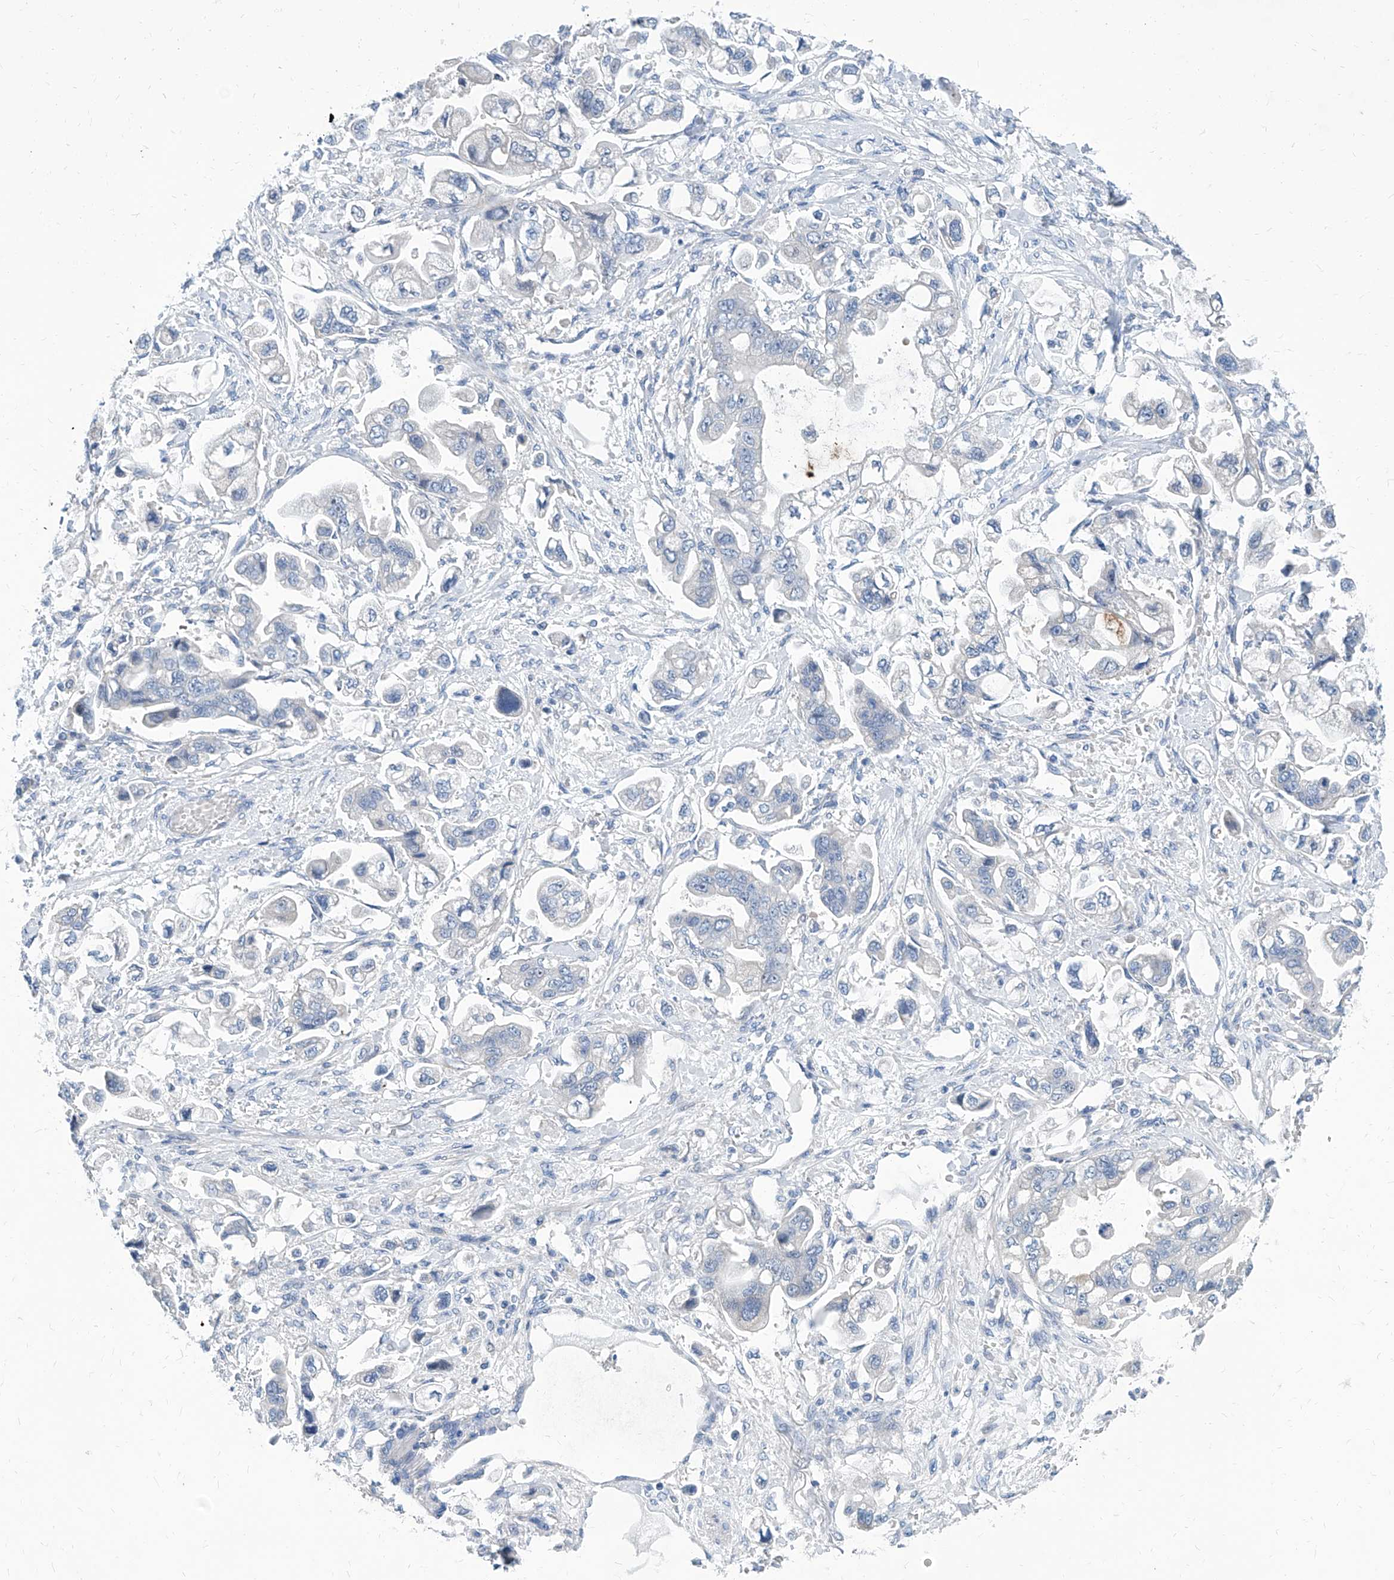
{"staining": {"intensity": "negative", "quantity": "none", "location": "none"}, "tissue": "stomach cancer", "cell_type": "Tumor cells", "image_type": "cancer", "snomed": [{"axis": "morphology", "description": "Adenocarcinoma, NOS"}, {"axis": "topography", "description": "Stomach"}], "caption": "This is a photomicrograph of IHC staining of stomach adenocarcinoma, which shows no staining in tumor cells.", "gene": "ZNF519", "patient": {"sex": "male", "age": 62}}